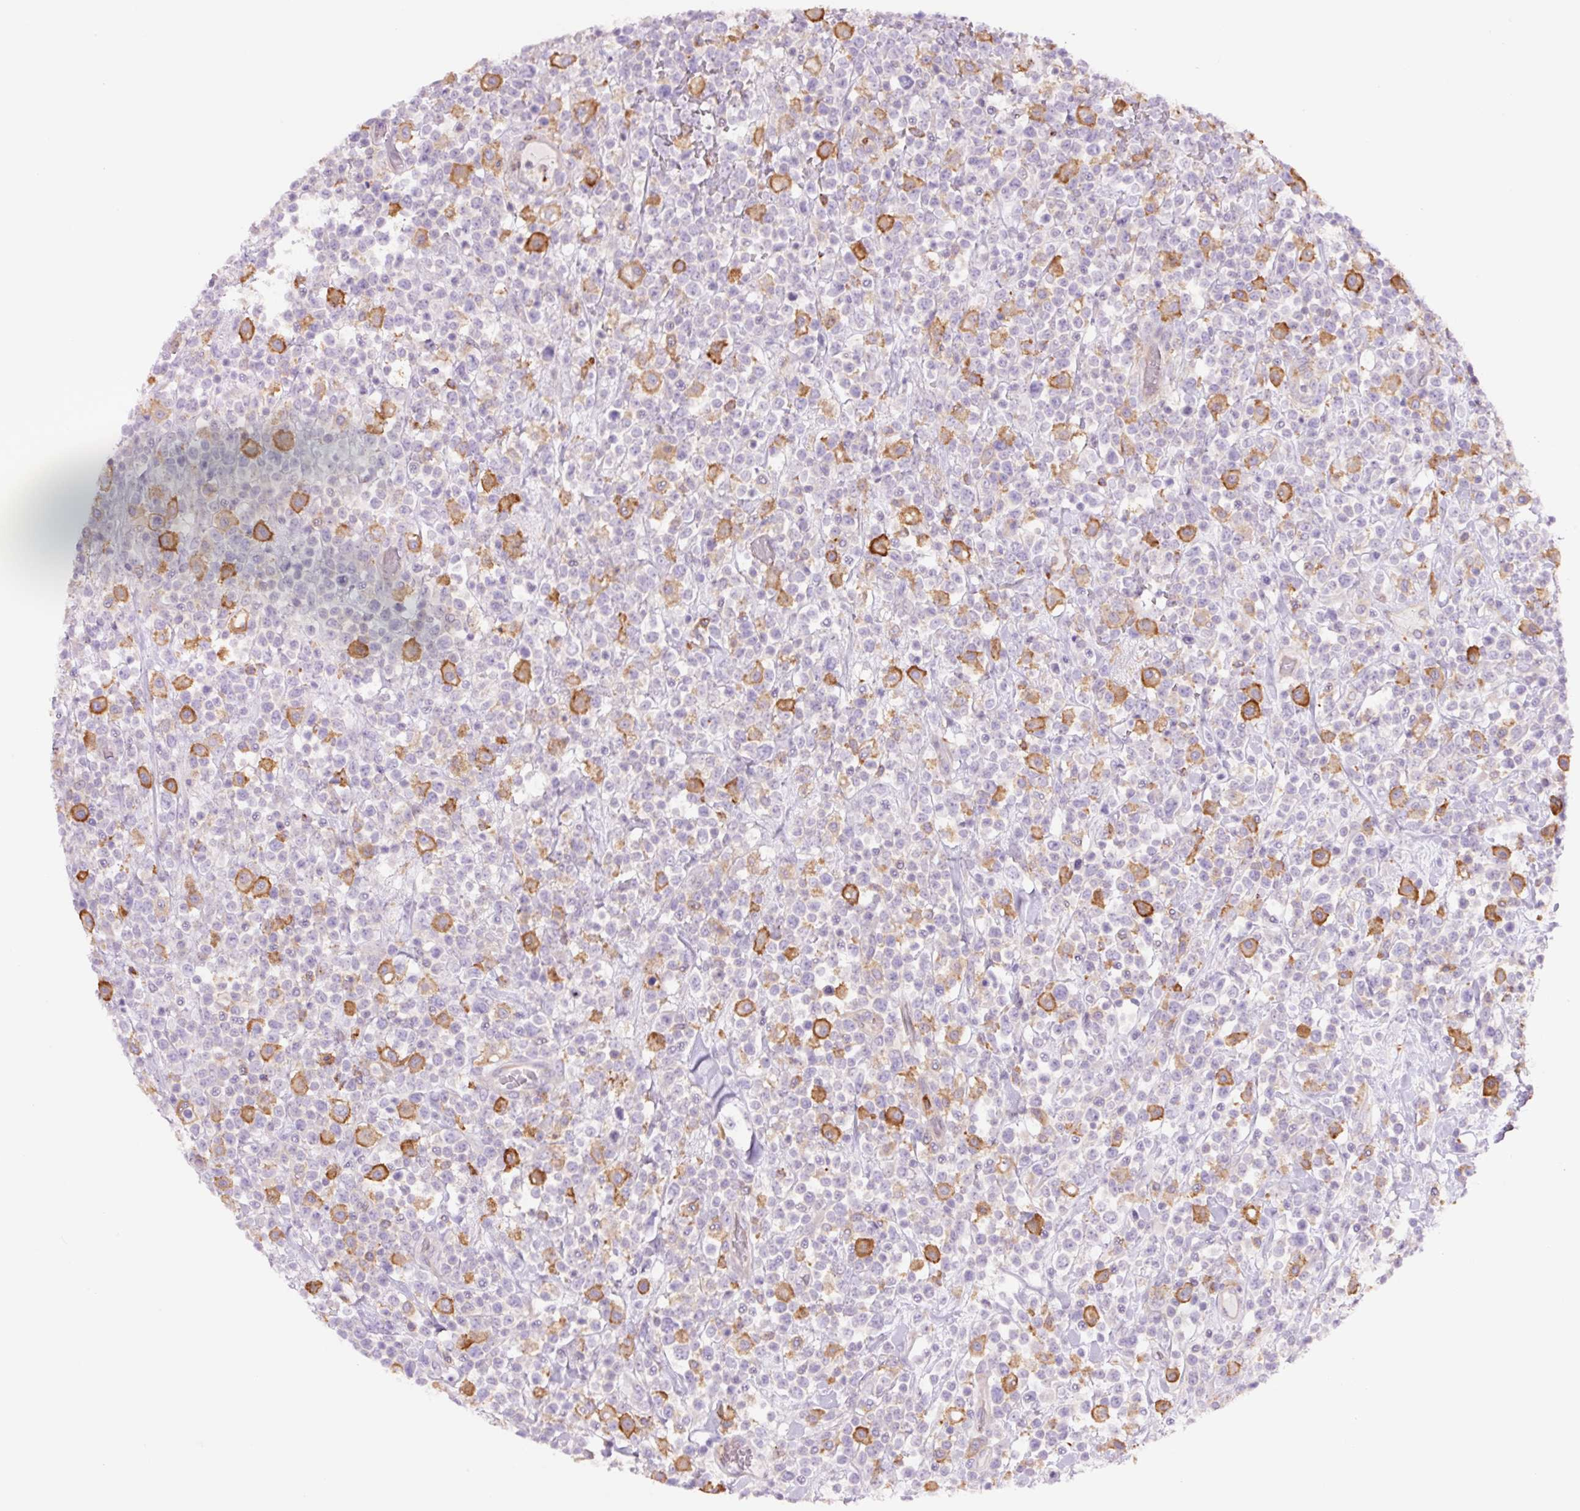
{"staining": {"intensity": "negative", "quantity": "none", "location": "none"}, "tissue": "lymphoma", "cell_type": "Tumor cells", "image_type": "cancer", "snomed": [{"axis": "morphology", "description": "Malignant lymphoma, non-Hodgkin's type, High grade"}, {"axis": "topography", "description": "Colon"}], "caption": "Immunohistochemistry (IHC) of human malignant lymphoma, non-Hodgkin's type (high-grade) reveals no staining in tumor cells.", "gene": "SH2D6", "patient": {"sex": "female", "age": 53}}